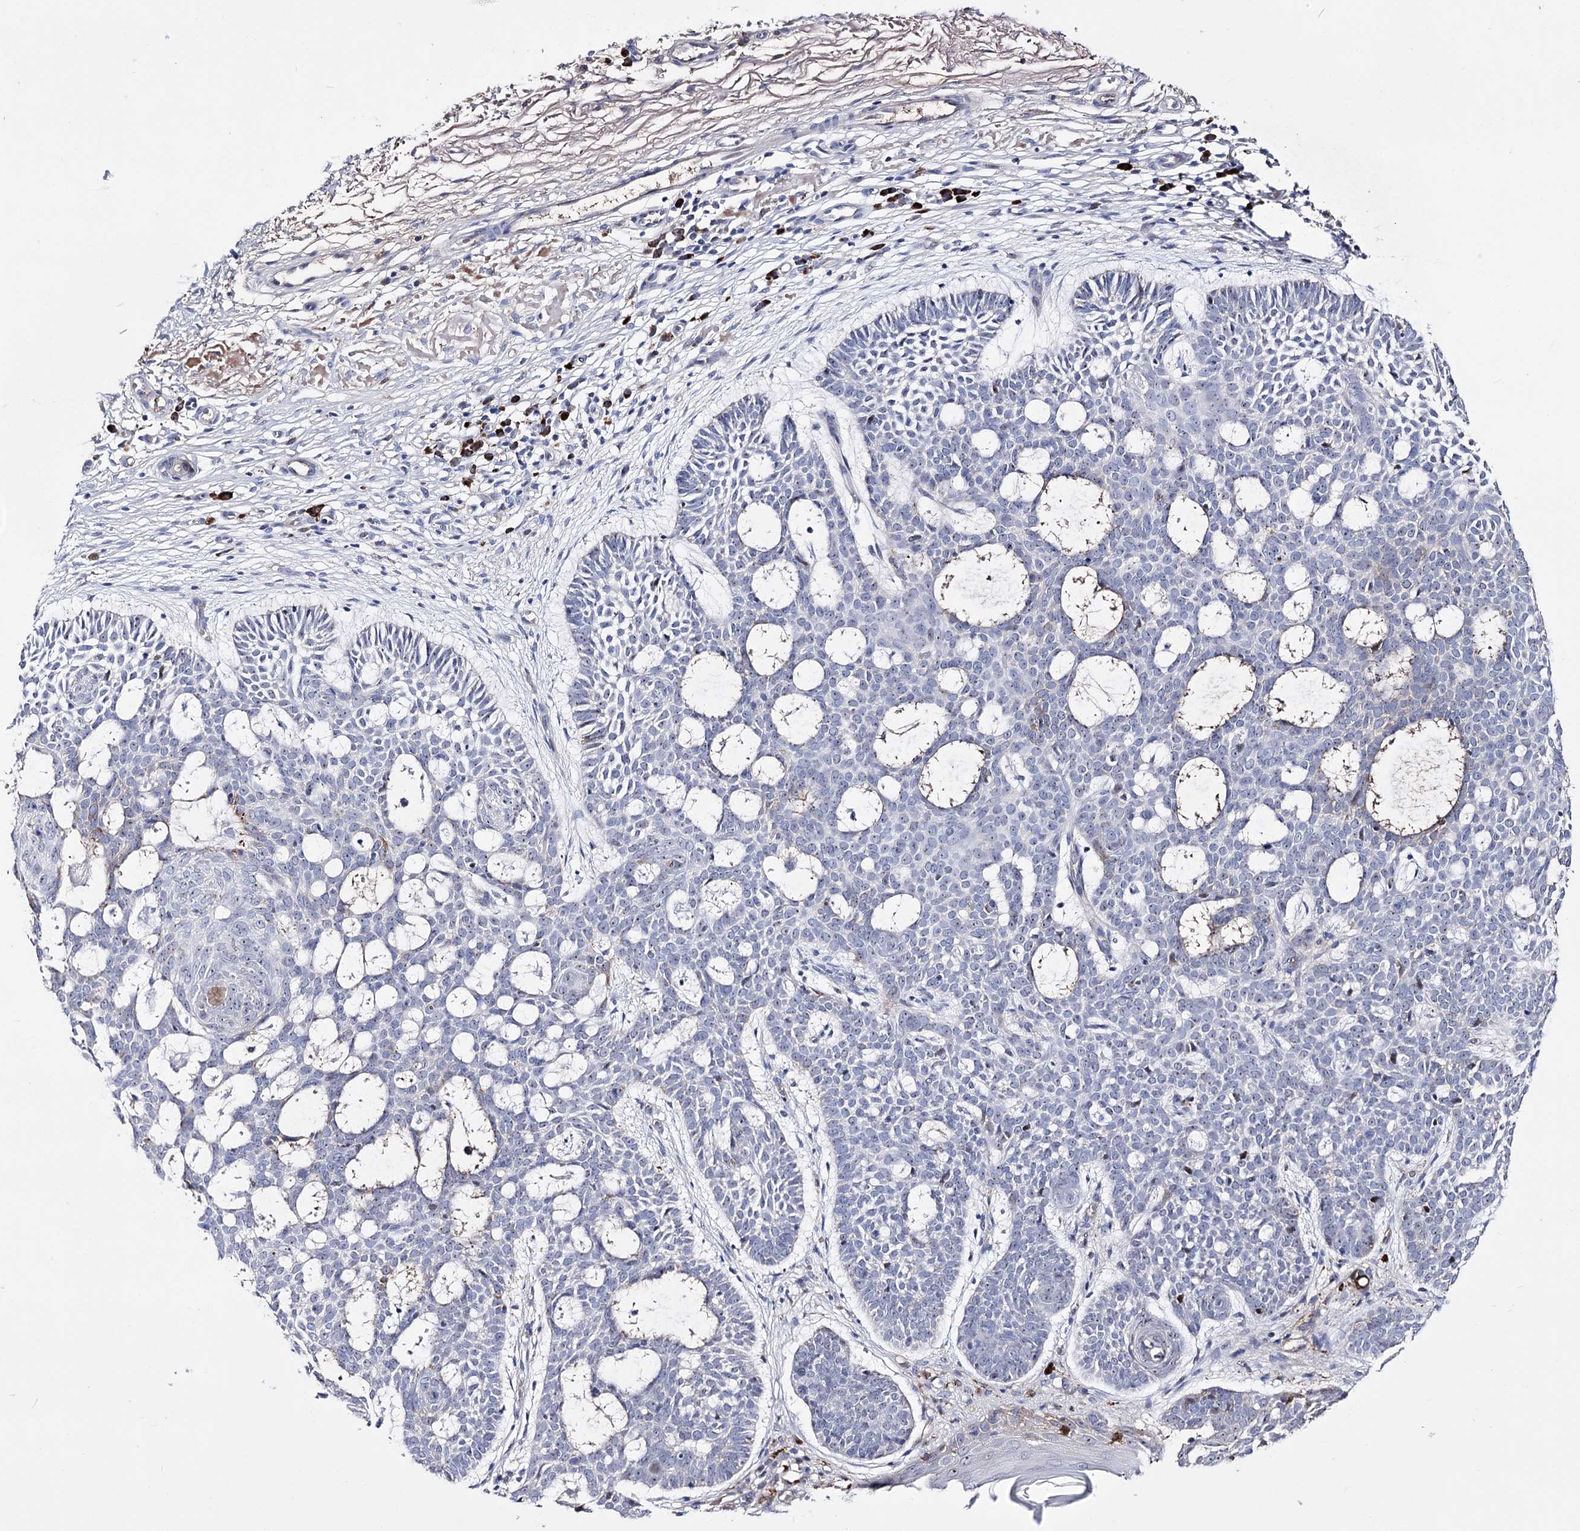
{"staining": {"intensity": "weak", "quantity": "<25%", "location": "nuclear"}, "tissue": "skin cancer", "cell_type": "Tumor cells", "image_type": "cancer", "snomed": [{"axis": "morphology", "description": "Basal cell carcinoma"}, {"axis": "topography", "description": "Skin"}], "caption": "Immunohistochemistry of skin cancer shows no positivity in tumor cells.", "gene": "PCGF5", "patient": {"sex": "male", "age": 85}}